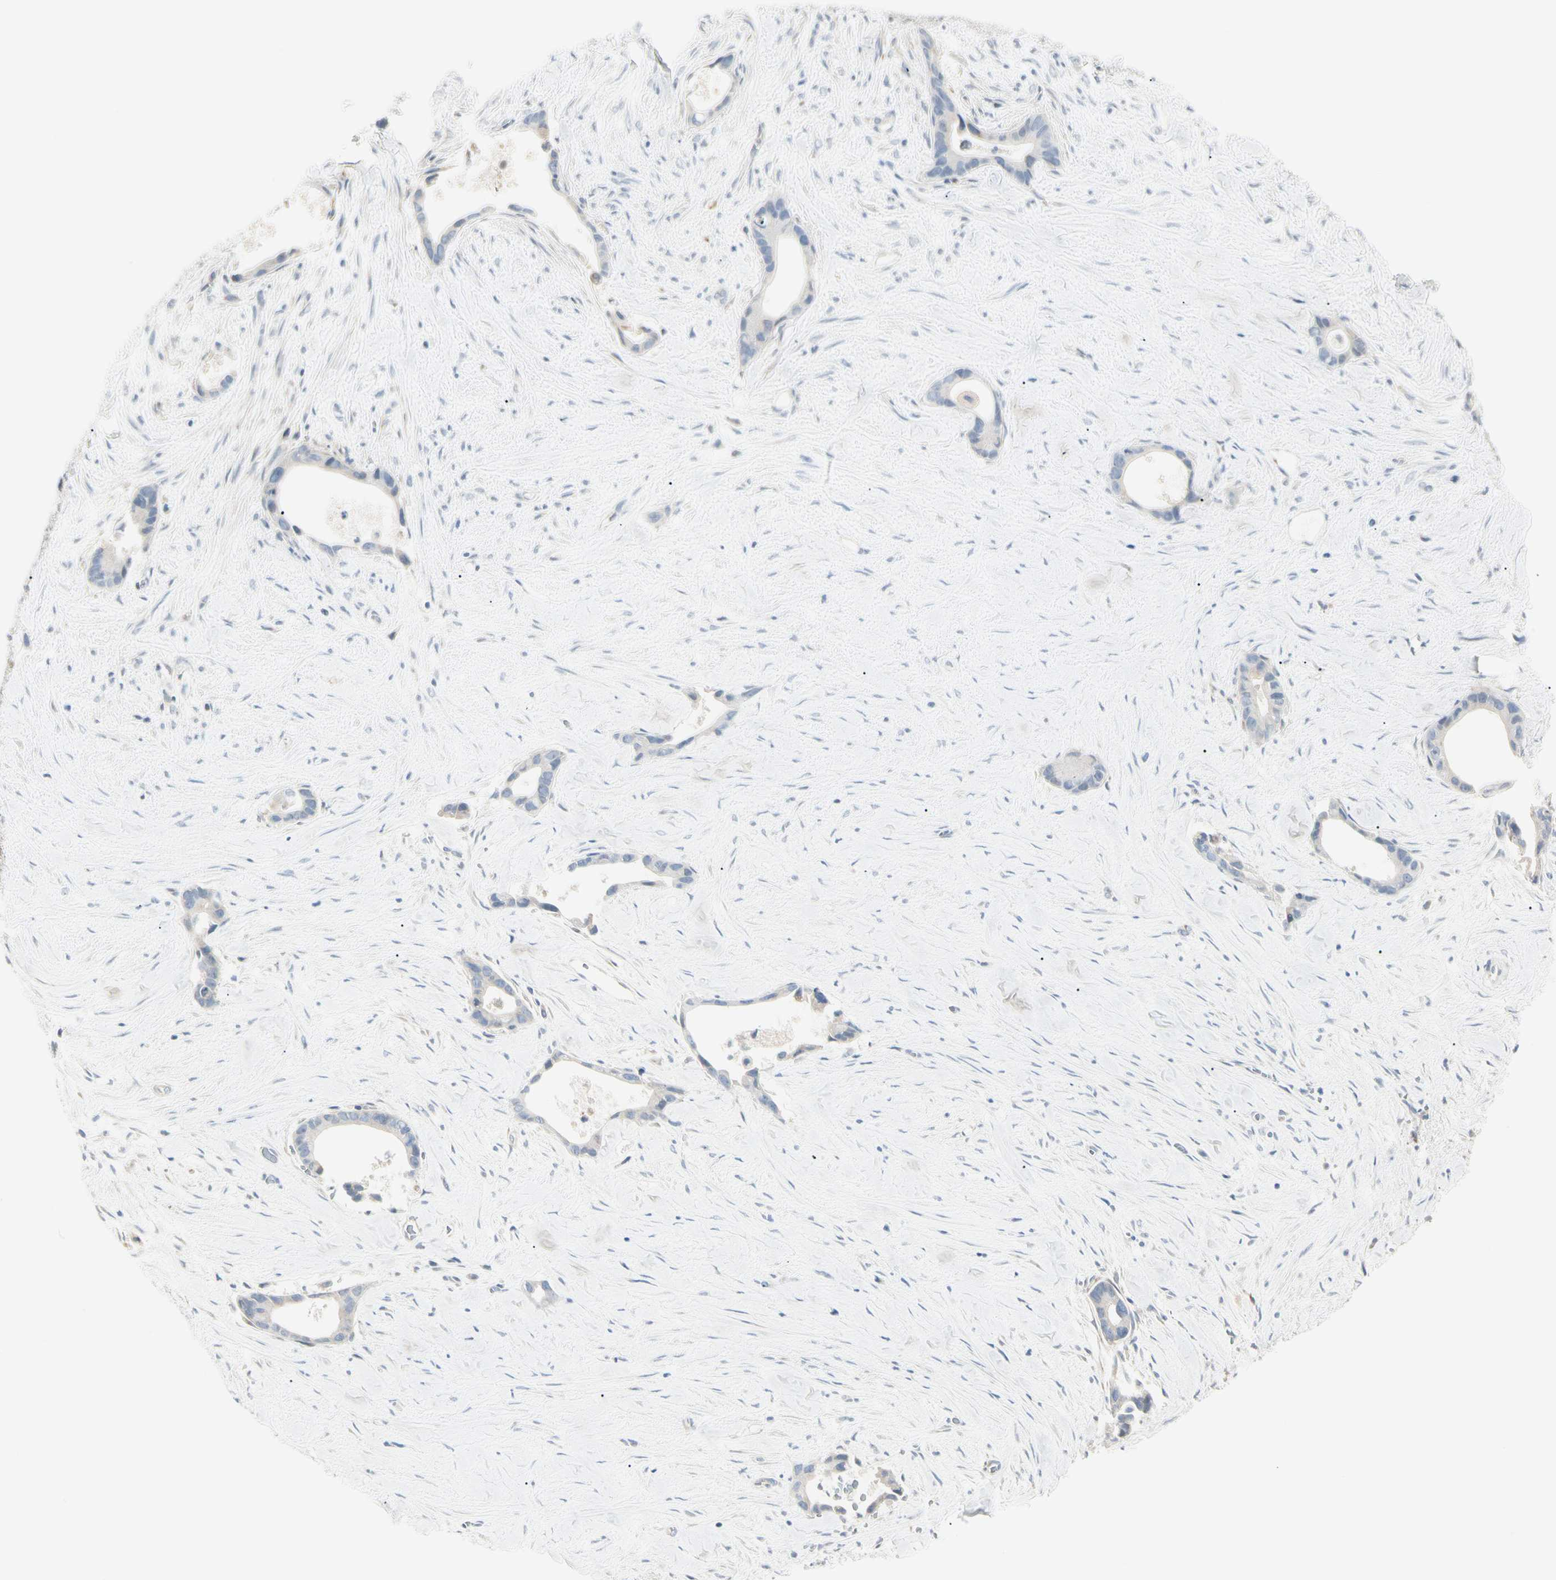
{"staining": {"intensity": "negative", "quantity": "none", "location": "none"}, "tissue": "liver cancer", "cell_type": "Tumor cells", "image_type": "cancer", "snomed": [{"axis": "morphology", "description": "Cholangiocarcinoma"}, {"axis": "topography", "description": "Liver"}], "caption": "Cholangiocarcinoma (liver) was stained to show a protein in brown. There is no significant expression in tumor cells.", "gene": "ALDH18A1", "patient": {"sex": "female", "age": 55}}